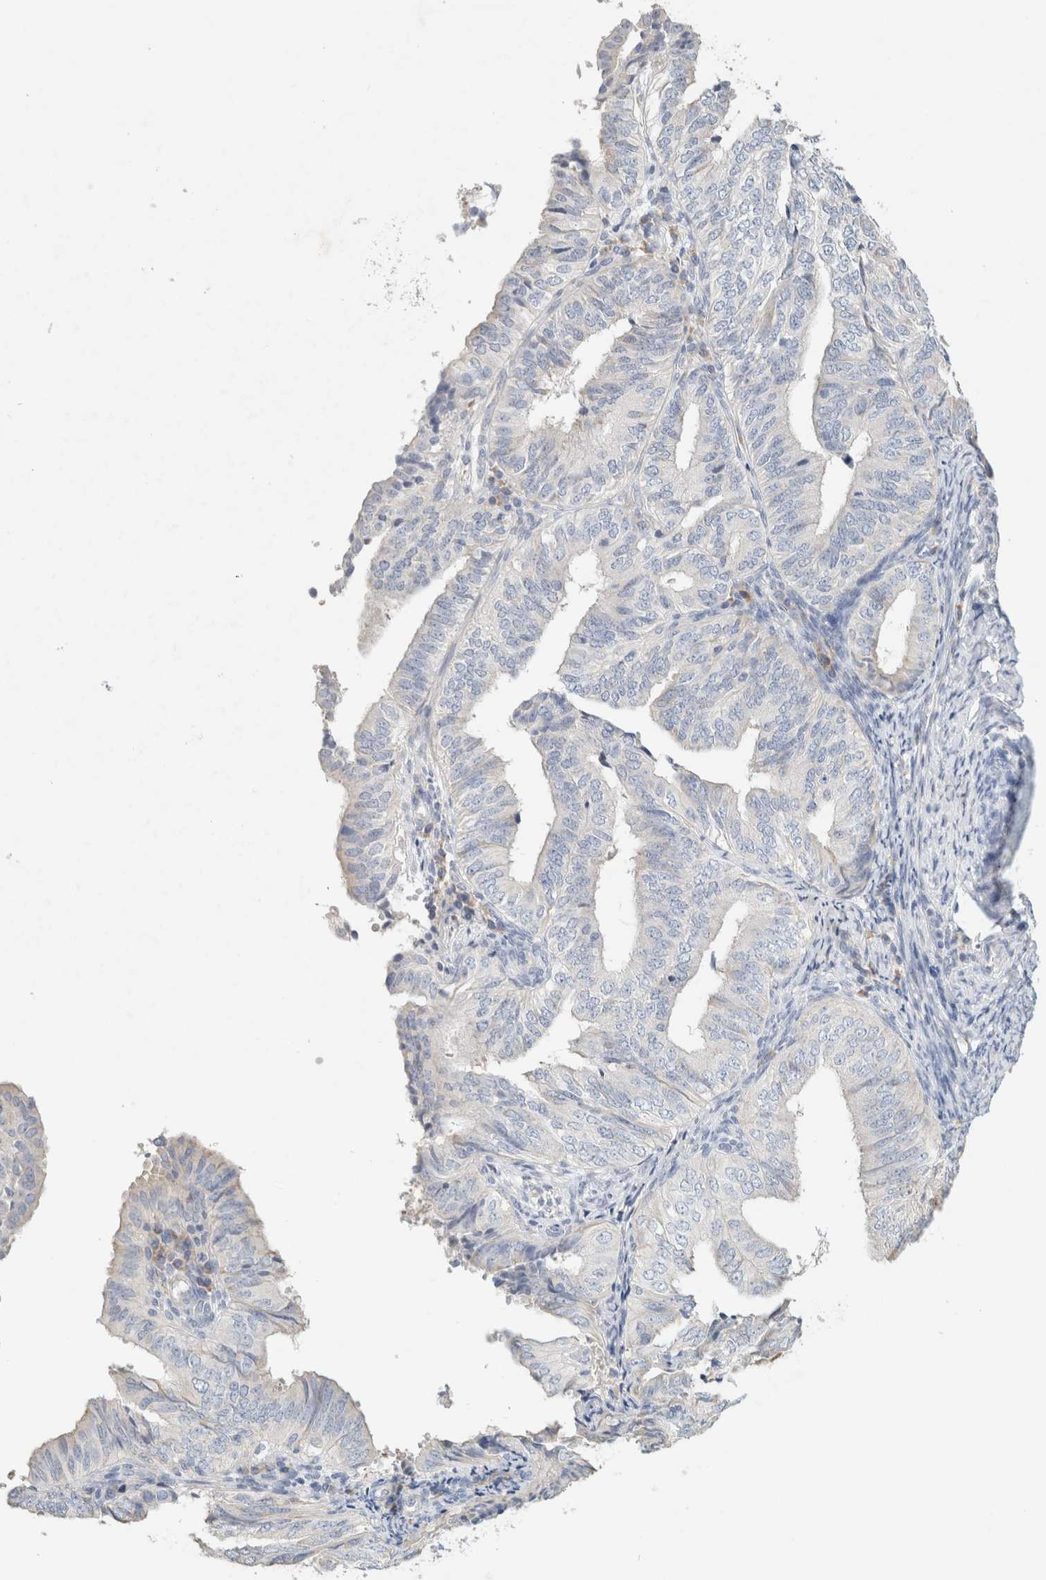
{"staining": {"intensity": "negative", "quantity": "none", "location": "none"}, "tissue": "endometrial cancer", "cell_type": "Tumor cells", "image_type": "cancer", "snomed": [{"axis": "morphology", "description": "Adenocarcinoma, NOS"}, {"axis": "topography", "description": "Endometrium"}], "caption": "Endometrial adenocarcinoma was stained to show a protein in brown. There is no significant staining in tumor cells. (Stains: DAB IHC with hematoxylin counter stain, Microscopy: brightfield microscopy at high magnification).", "gene": "NEFM", "patient": {"sex": "female", "age": 58}}